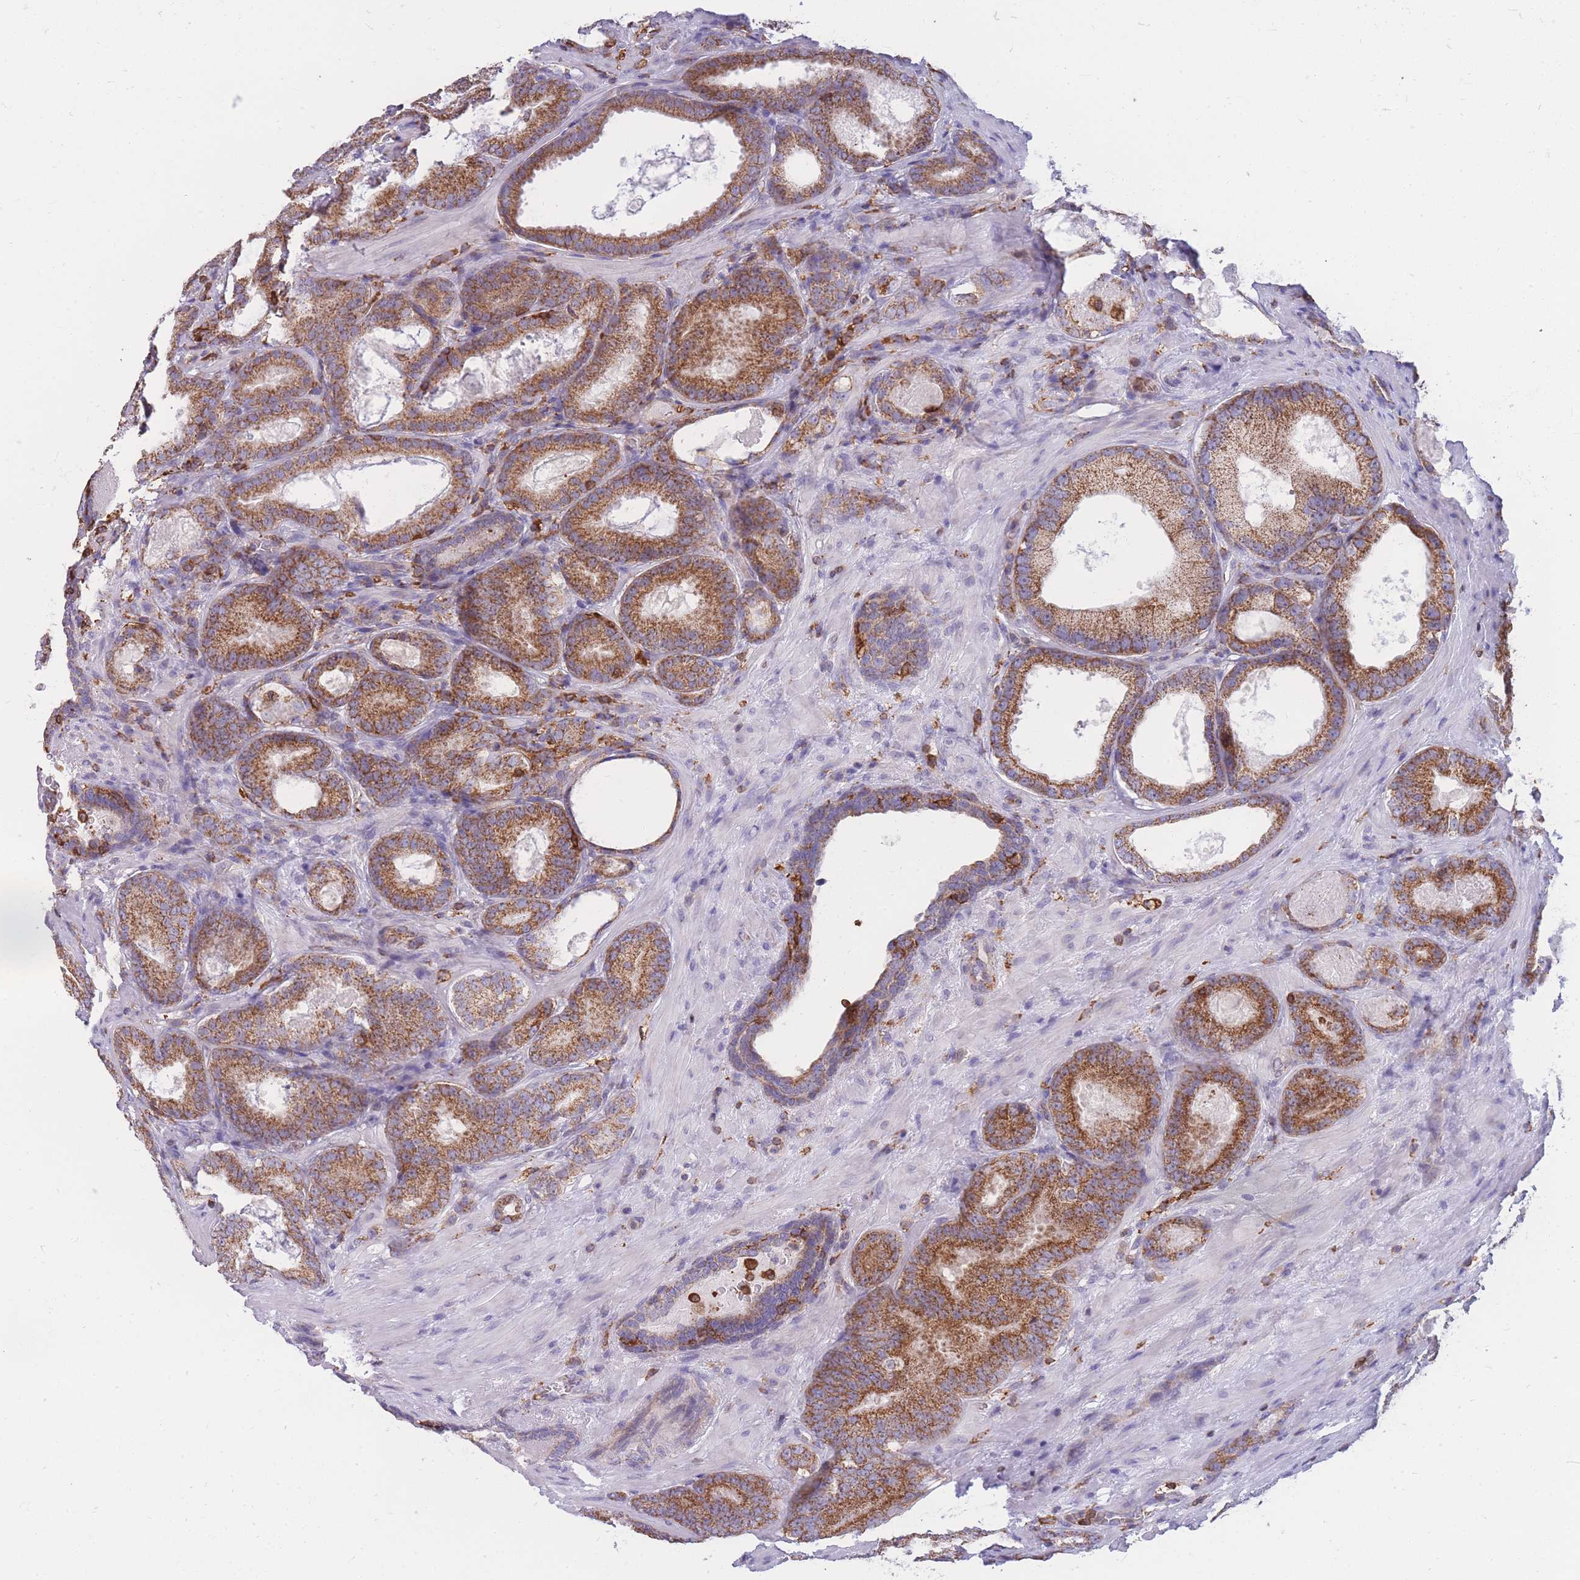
{"staining": {"intensity": "moderate", "quantity": ">75%", "location": "cytoplasmic/membranous"}, "tissue": "prostate cancer", "cell_type": "Tumor cells", "image_type": "cancer", "snomed": [{"axis": "morphology", "description": "Adenocarcinoma, High grade"}, {"axis": "topography", "description": "Prostate"}], "caption": "Prostate adenocarcinoma (high-grade) tissue displays moderate cytoplasmic/membranous expression in about >75% of tumor cells The staining was performed using DAB, with brown indicating positive protein expression. Nuclei are stained blue with hematoxylin.", "gene": "MRPL54", "patient": {"sex": "male", "age": 66}}